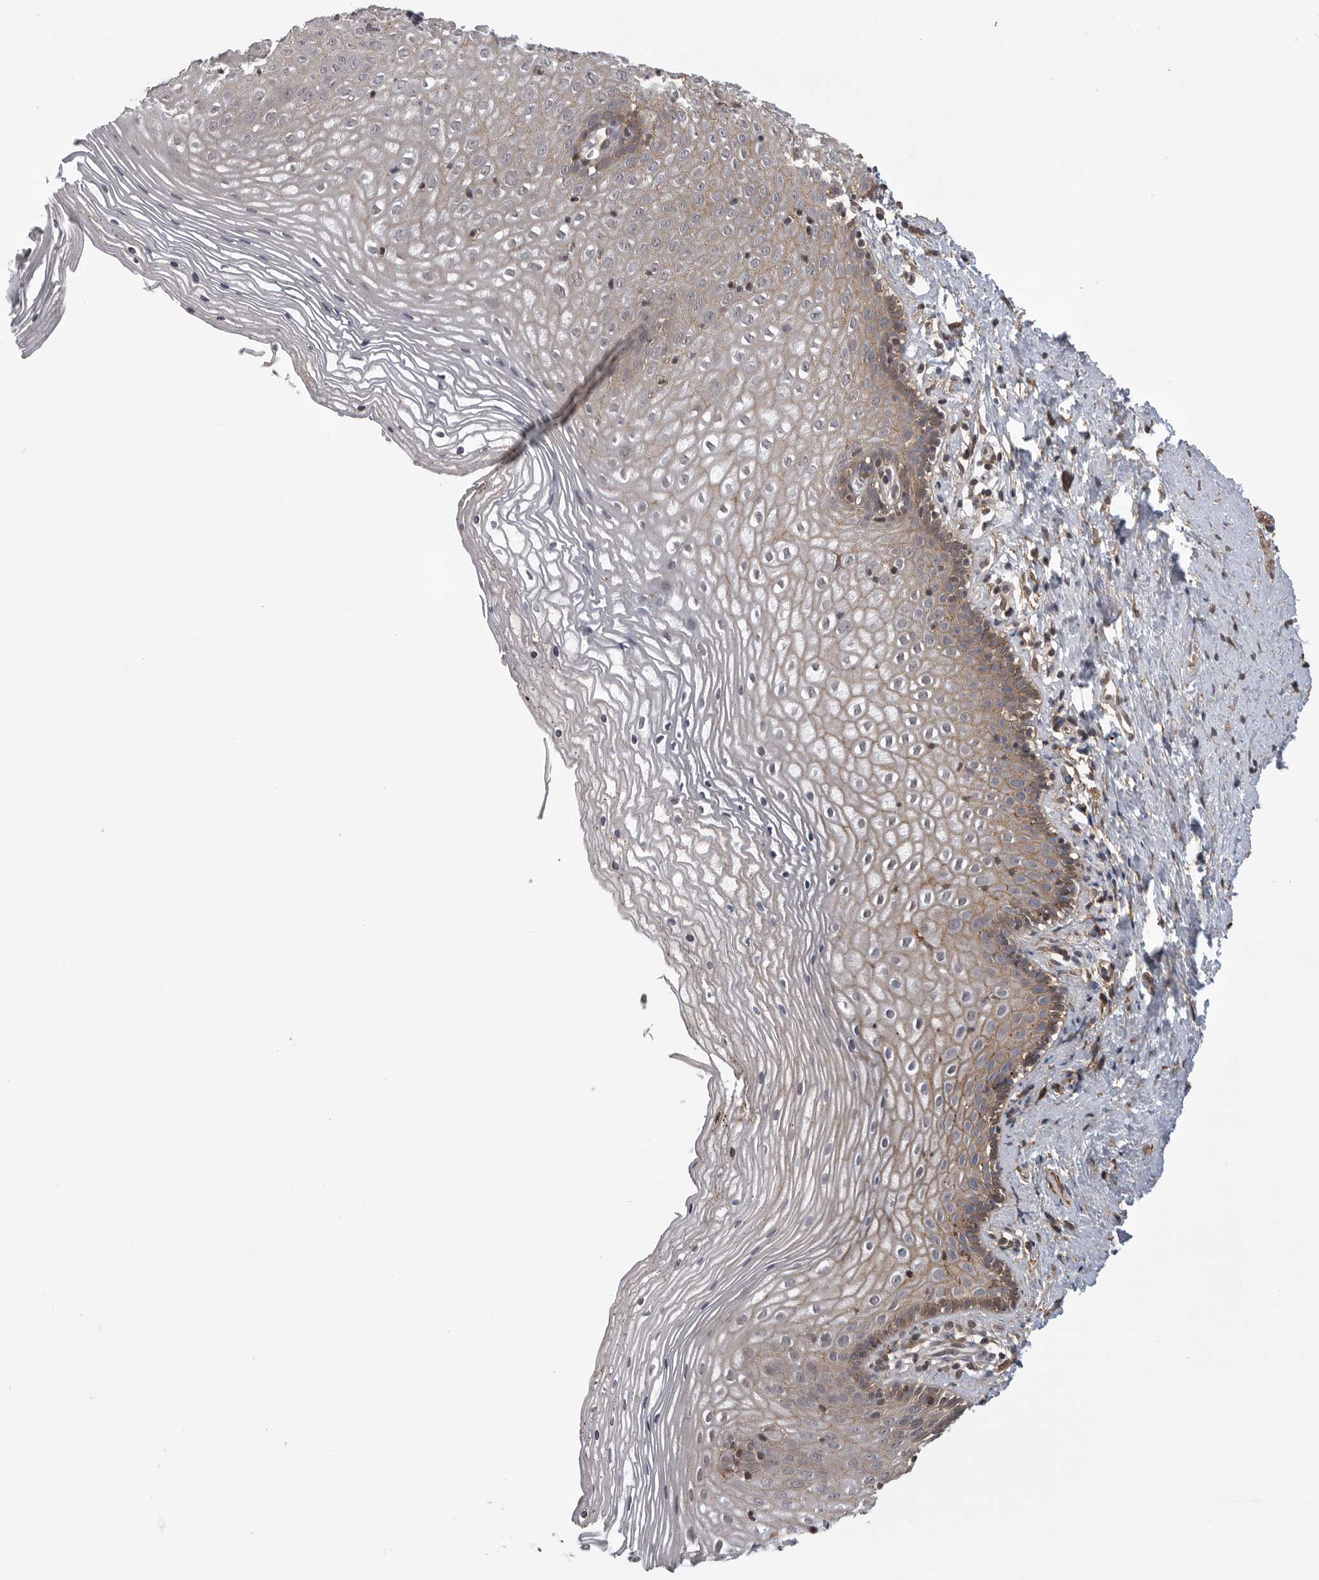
{"staining": {"intensity": "moderate", "quantity": ">75%", "location": "cytoplasmic/membranous"}, "tissue": "vagina", "cell_type": "Squamous epithelial cells", "image_type": "normal", "snomed": [{"axis": "morphology", "description": "Normal tissue, NOS"}, {"axis": "topography", "description": "Vagina"}], "caption": "A brown stain highlights moderate cytoplasmic/membranous staining of a protein in squamous epithelial cells of unremarkable vagina. The protein is stained brown, and the nuclei are stained in blue (DAB IHC with brightfield microscopy, high magnification).", "gene": "NECTIN1", "patient": {"sex": "female", "age": 32}}